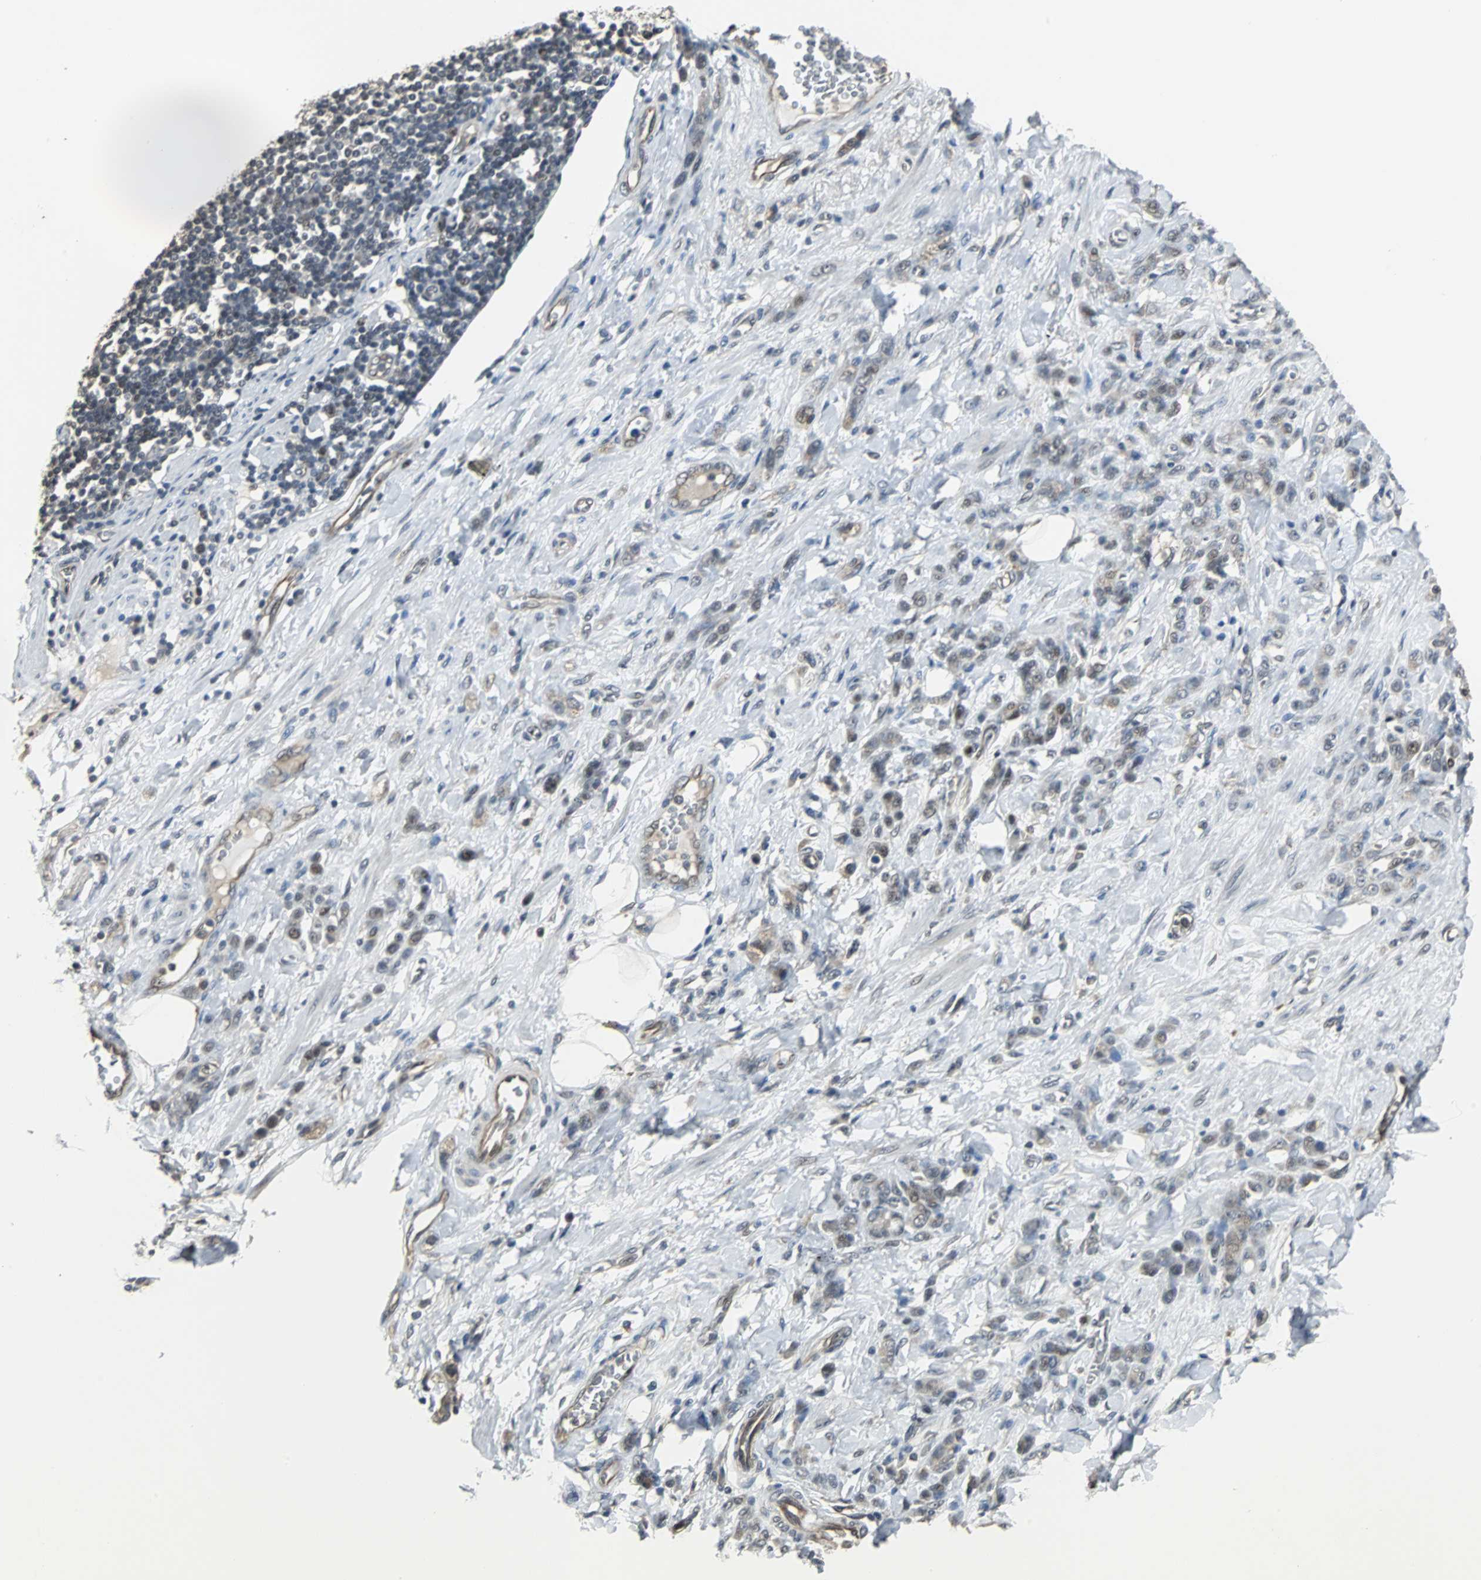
{"staining": {"intensity": "moderate", "quantity": ">75%", "location": "cytoplasmic/membranous,nuclear"}, "tissue": "stomach cancer", "cell_type": "Tumor cells", "image_type": "cancer", "snomed": [{"axis": "morphology", "description": "Adenocarcinoma, NOS"}, {"axis": "topography", "description": "Stomach"}], "caption": "A micrograph of human stomach cancer stained for a protein exhibits moderate cytoplasmic/membranous and nuclear brown staining in tumor cells. (IHC, brightfield microscopy, high magnification).", "gene": "MED4", "patient": {"sex": "male", "age": 82}}